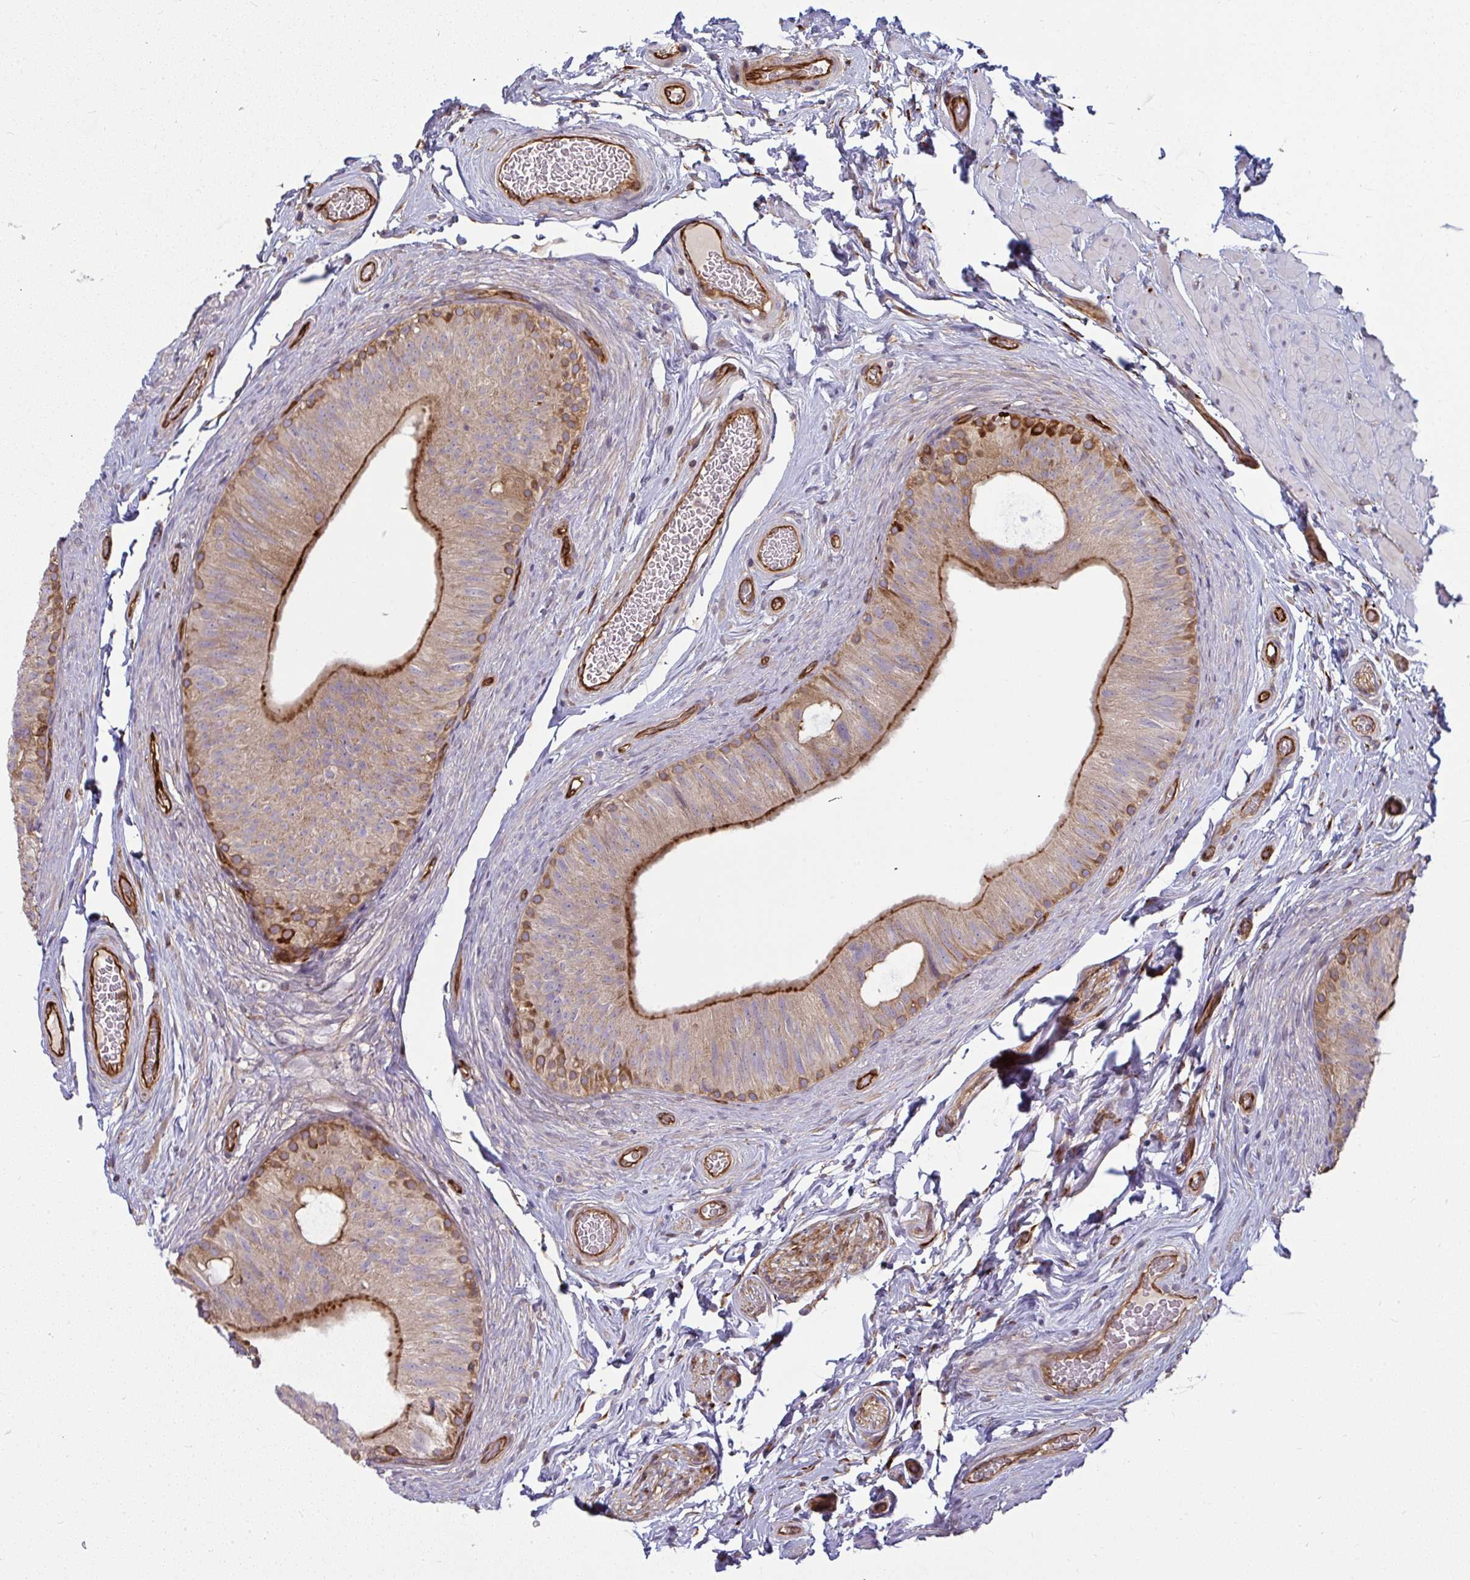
{"staining": {"intensity": "strong", "quantity": "25%-75%", "location": "cytoplasmic/membranous"}, "tissue": "epididymis", "cell_type": "Glandular cells", "image_type": "normal", "snomed": [{"axis": "morphology", "description": "Normal tissue, NOS"}, {"axis": "topography", "description": "Epididymis, spermatic cord, NOS"}, {"axis": "topography", "description": "Epididymis"}], "caption": "Glandular cells demonstrate high levels of strong cytoplasmic/membranous expression in about 25%-75% of cells in normal epididymis. Using DAB (brown) and hematoxylin (blue) stains, captured at high magnification using brightfield microscopy.", "gene": "IFIT3", "patient": {"sex": "male", "age": 31}}